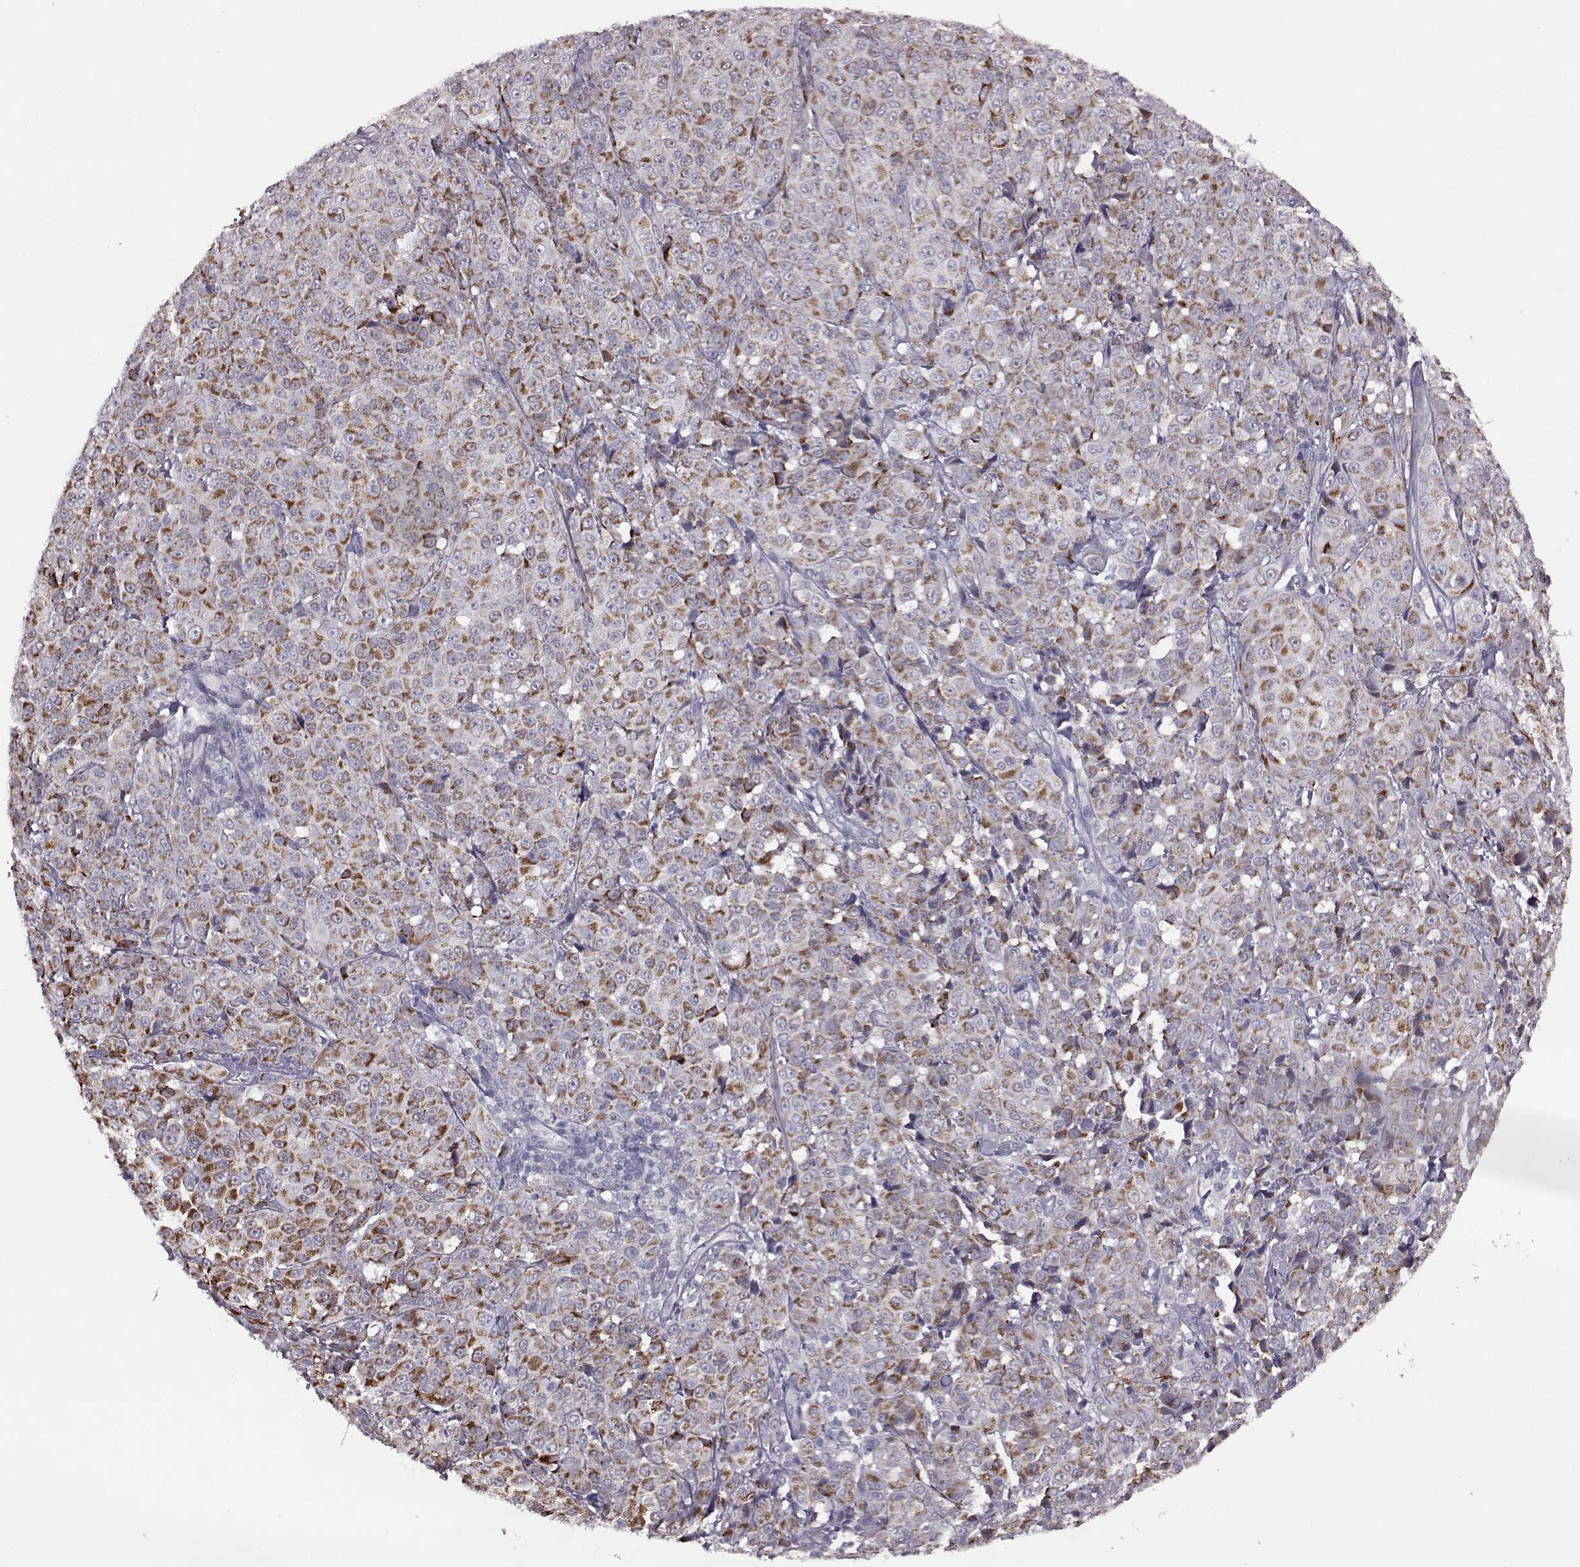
{"staining": {"intensity": "moderate", "quantity": ">75%", "location": "cytoplasmic/membranous"}, "tissue": "melanoma", "cell_type": "Tumor cells", "image_type": "cancer", "snomed": [{"axis": "morphology", "description": "Malignant melanoma, NOS"}, {"axis": "topography", "description": "Skin"}], "caption": "Malignant melanoma stained with IHC shows moderate cytoplasmic/membranous expression in about >75% of tumor cells.", "gene": "RIMS2", "patient": {"sex": "male", "age": 89}}